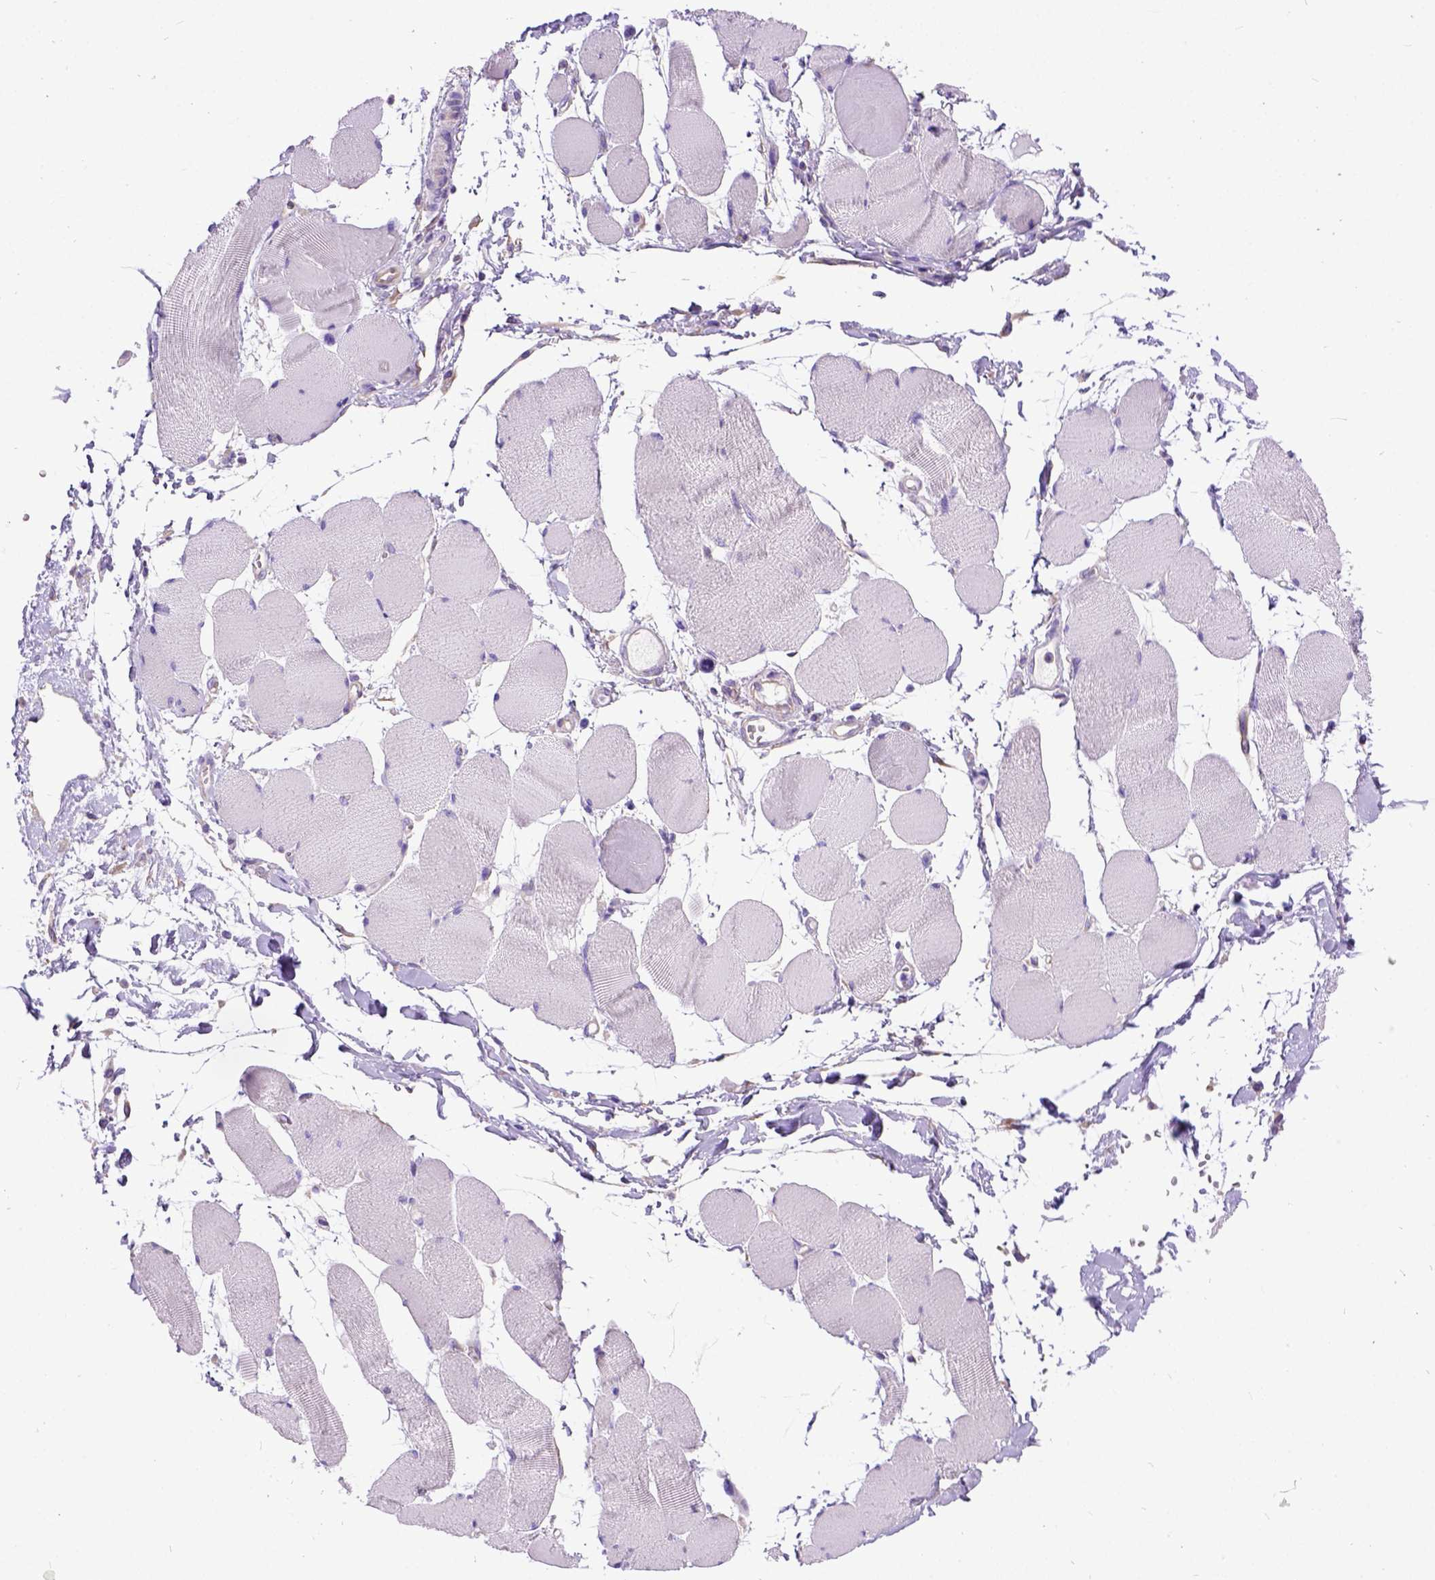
{"staining": {"intensity": "negative", "quantity": "none", "location": "none"}, "tissue": "skeletal muscle", "cell_type": "Myocytes", "image_type": "normal", "snomed": [{"axis": "morphology", "description": "Normal tissue, NOS"}, {"axis": "topography", "description": "Skeletal muscle"}], "caption": "Histopathology image shows no significant protein positivity in myocytes of unremarkable skeletal muscle. (DAB immunohistochemistry visualized using brightfield microscopy, high magnification).", "gene": "CFAP54", "patient": {"sex": "female", "age": 75}}